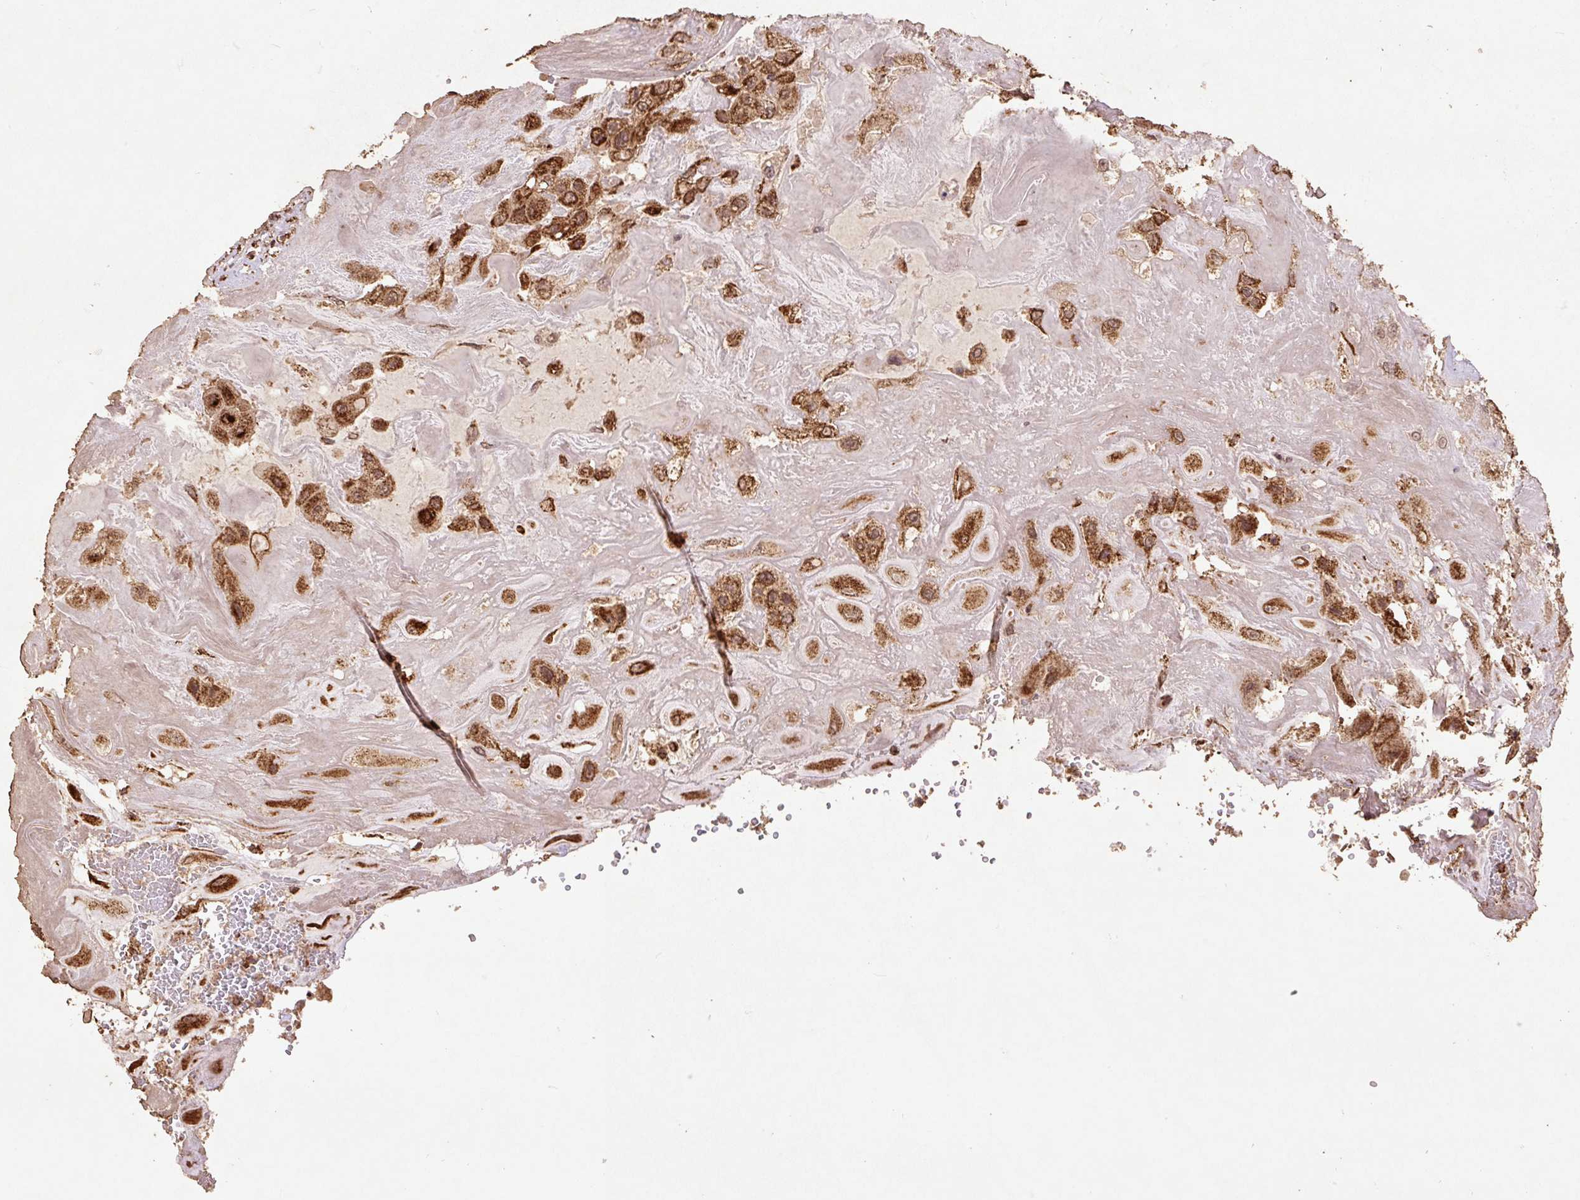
{"staining": {"intensity": "moderate", "quantity": ">75%", "location": "cytoplasmic/membranous"}, "tissue": "placenta", "cell_type": "Trophoblastic cells", "image_type": "normal", "snomed": [{"axis": "morphology", "description": "Normal tissue, NOS"}, {"axis": "topography", "description": "Placenta"}], "caption": "High-power microscopy captured an immunohistochemistry image of unremarkable placenta, revealing moderate cytoplasmic/membranous expression in about >75% of trophoblastic cells.", "gene": "ATP5F1A", "patient": {"sex": "female", "age": 32}}